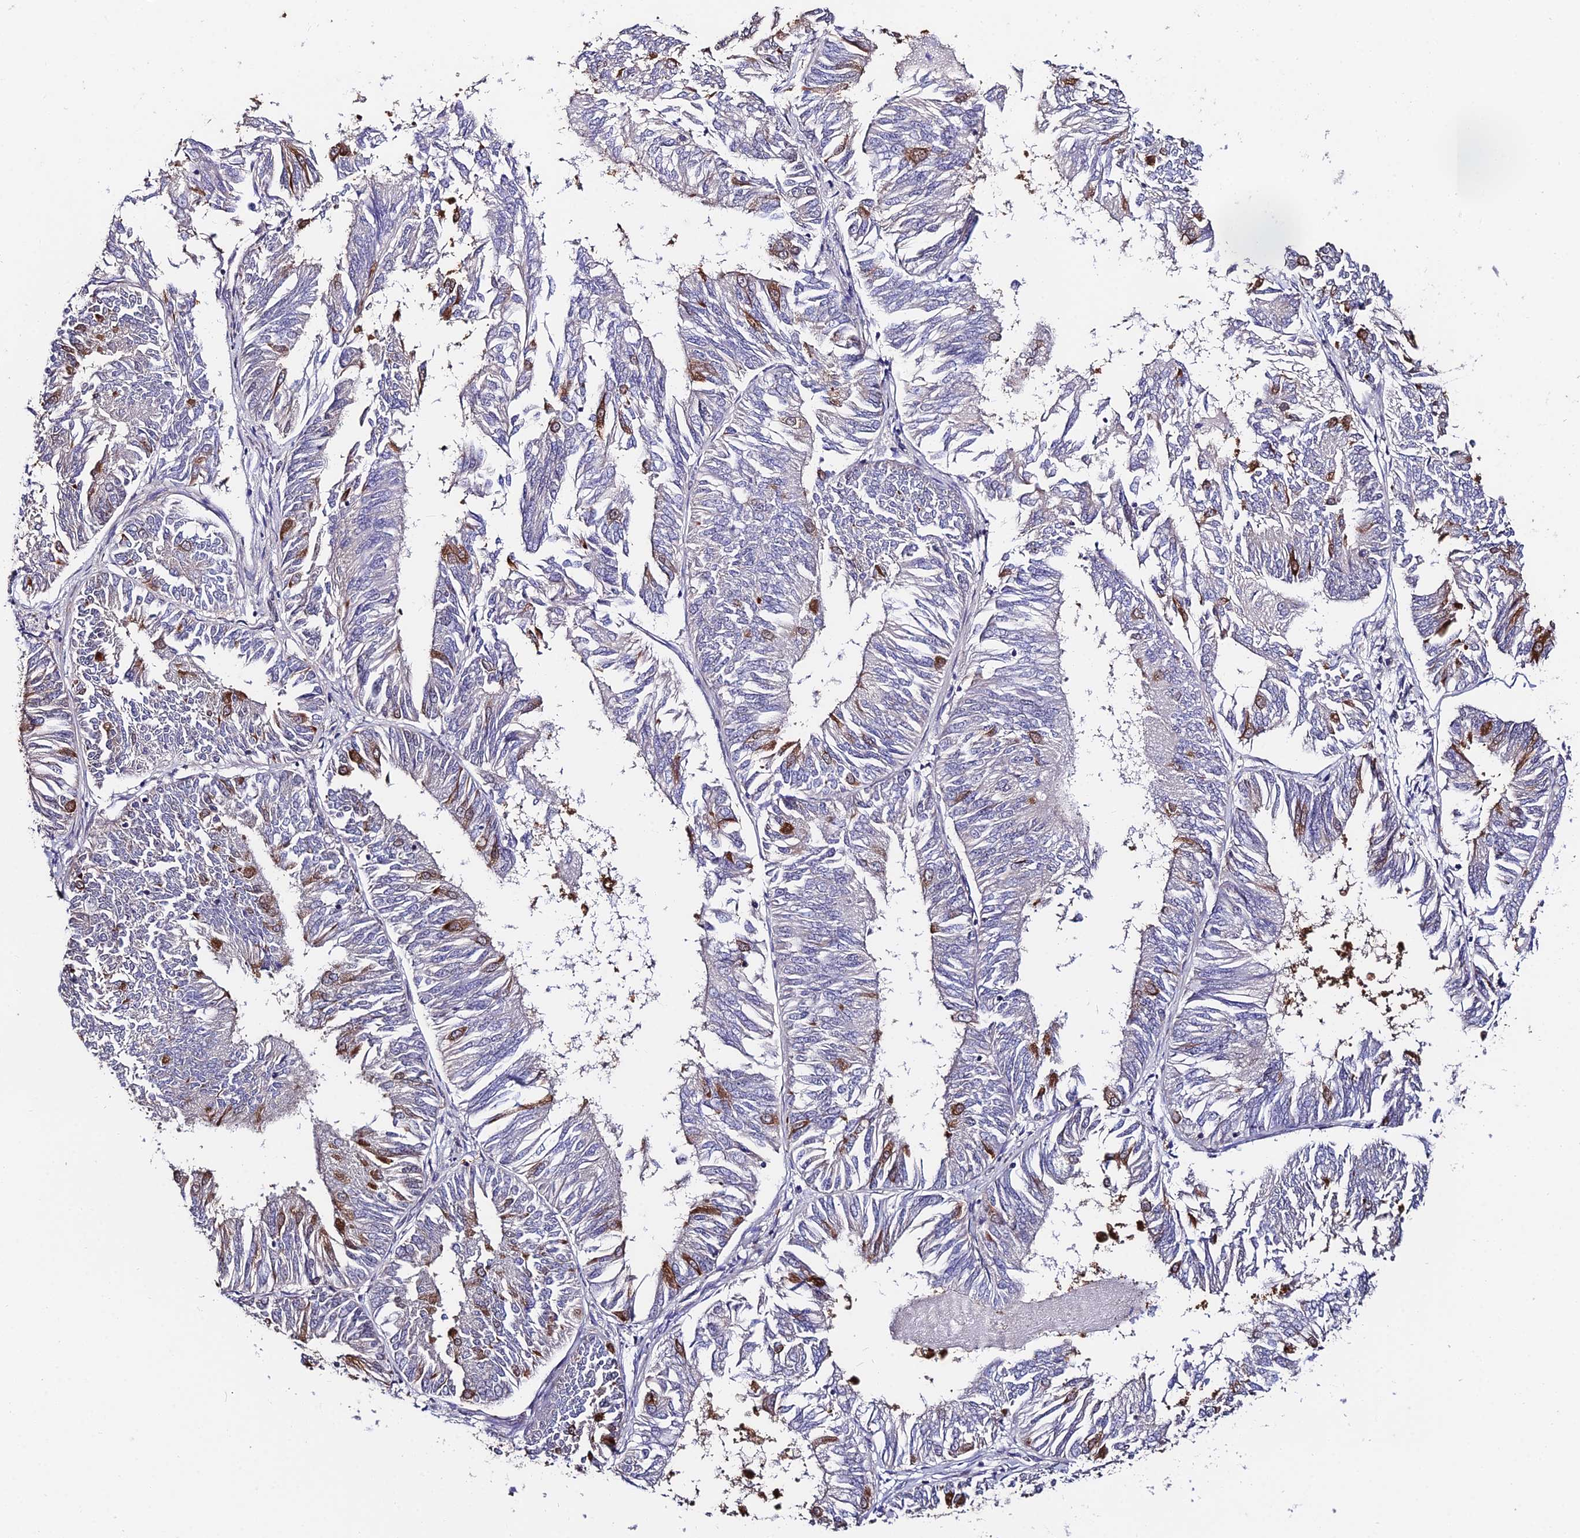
{"staining": {"intensity": "strong", "quantity": "<25%", "location": "cytoplasmic/membranous"}, "tissue": "endometrial cancer", "cell_type": "Tumor cells", "image_type": "cancer", "snomed": [{"axis": "morphology", "description": "Adenocarcinoma, NOS"}, {"axis": "topography", "description": "Endometrium"}], "caption": "Immunohistochemistry (IHC) histopathology image of neoplastic tissue: human endometrial cancer stained using IHC shows medium levels of strong protein expression localized specifically in the cytoplasmic/membranous of tumor cells, appearing as a cytoplasmic/membranous brown color.", "gene": "INPP4A", "patient": {"sex": "female", "age": 58}}